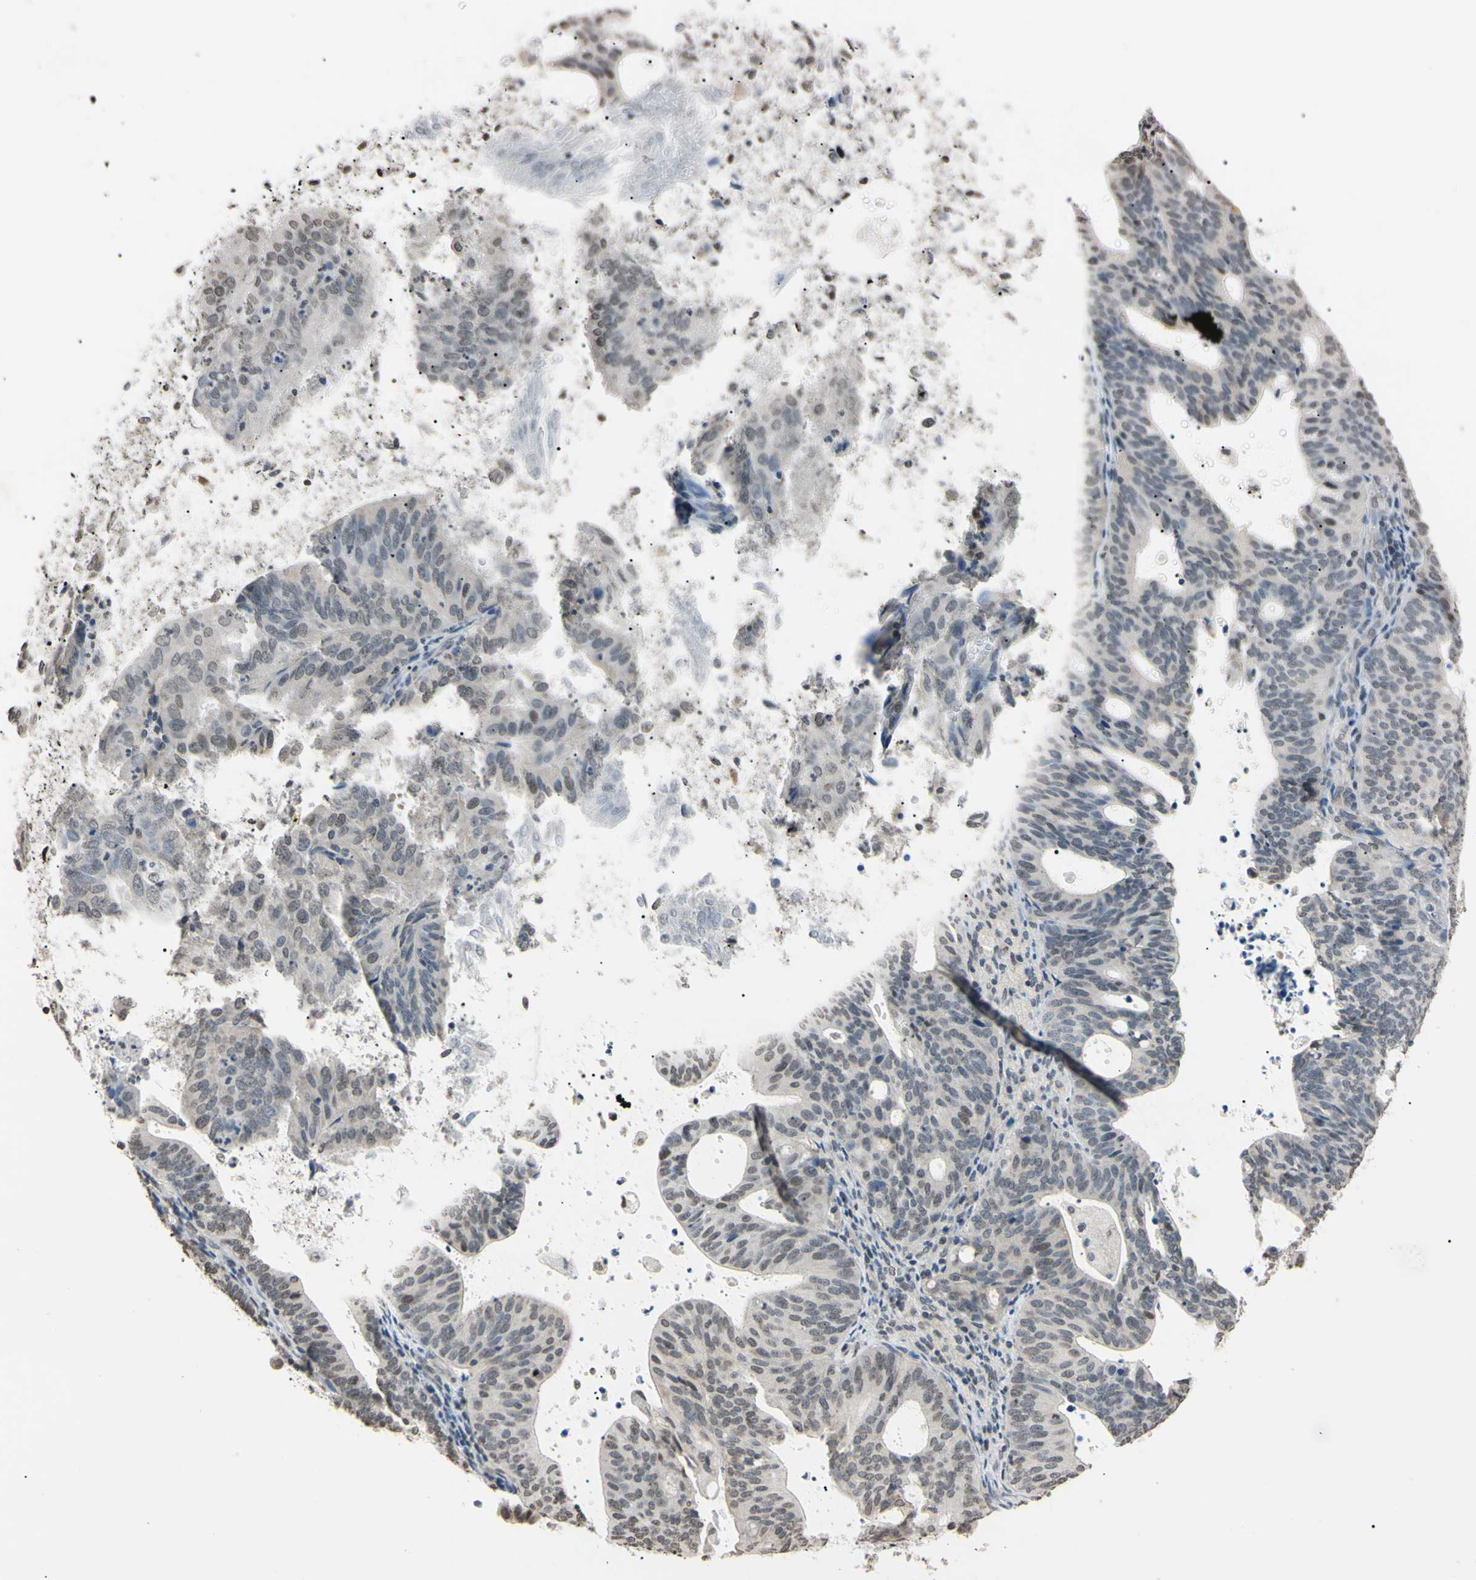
{"staining": {"intensity": "weak", "quantity": "<25%", "location": "nuclear"}, "tissue": "endometrial cancer", "cell_type": "Tumor cells", "image_type": "cancer", "snomed": [{"axis": "morphology", "description": "Adenocarcinoma, NOS"}, {"axis": "topography", "description": "Uterus"}], "caption": "Immunohistochemistry (IHC) image of endometrial adenocarcinoma stained for a protein (brown), which shows no expression in tumor cells.", "gene": "CDC45", "patient": {"sex": "female", "age": 83}}